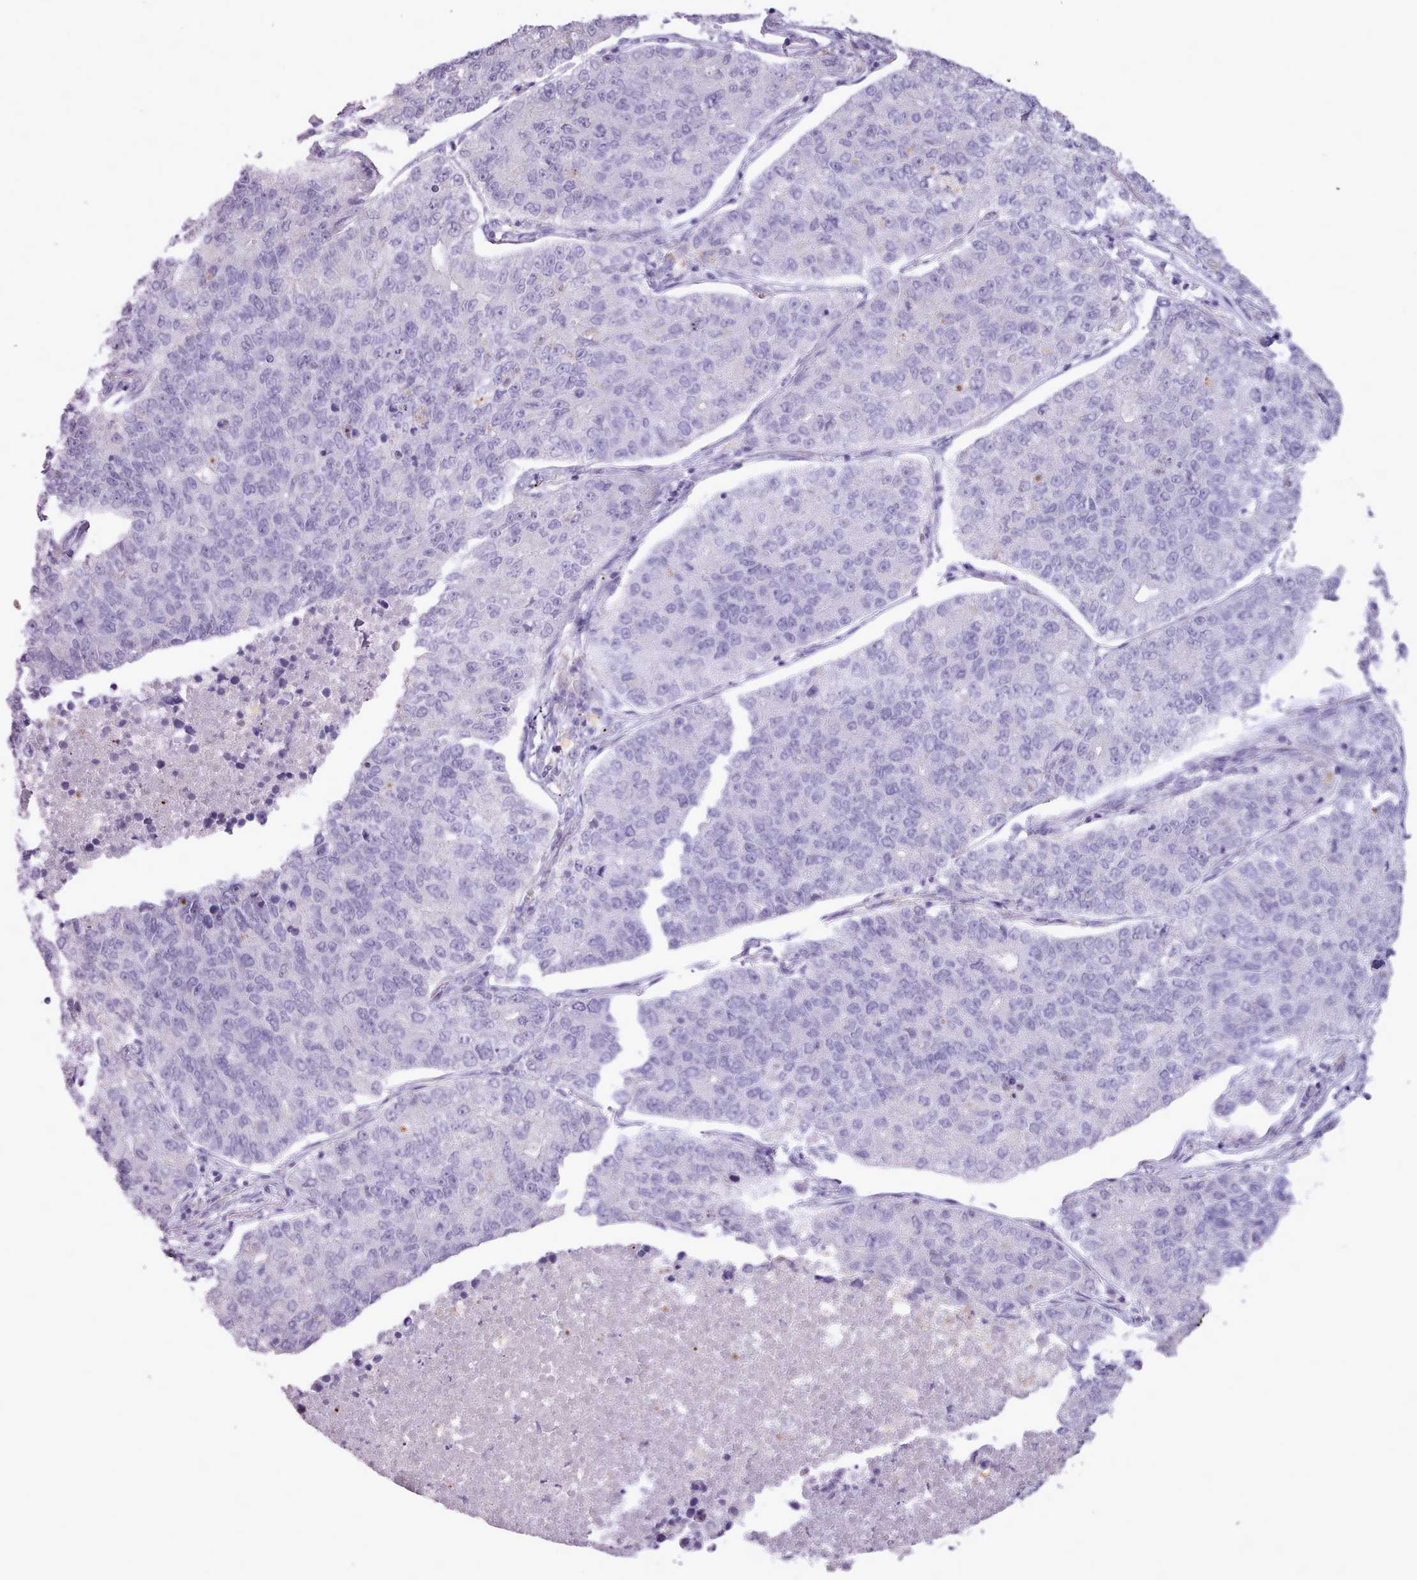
{"staining": {"intensity": "negative", "quantity": "none", "location": "none"}, "tissue": "lung cancer", "cell_type": "Tumor cells", "image_type": "cancer", "snomed": [{"axis": "morphology", "description": "Adenocarcinoma, NOS"}, {"axis": "topography", "description": "Lung"}], "caption": "This image is of lung cancer (adenocarcinoma) stained with immunohistochemistry (IHC) to label a protein in brown with the nuclei are counter-stained blue. There is no positivity in tumor cells. The staining was performed using DAB to visualize the protein expression in brown, while the nuclei were stained in blue with hematoxylin (Magnification: 20x).", "gene": "ATRAID", "patient": {"sex": "male", "age": 49}}